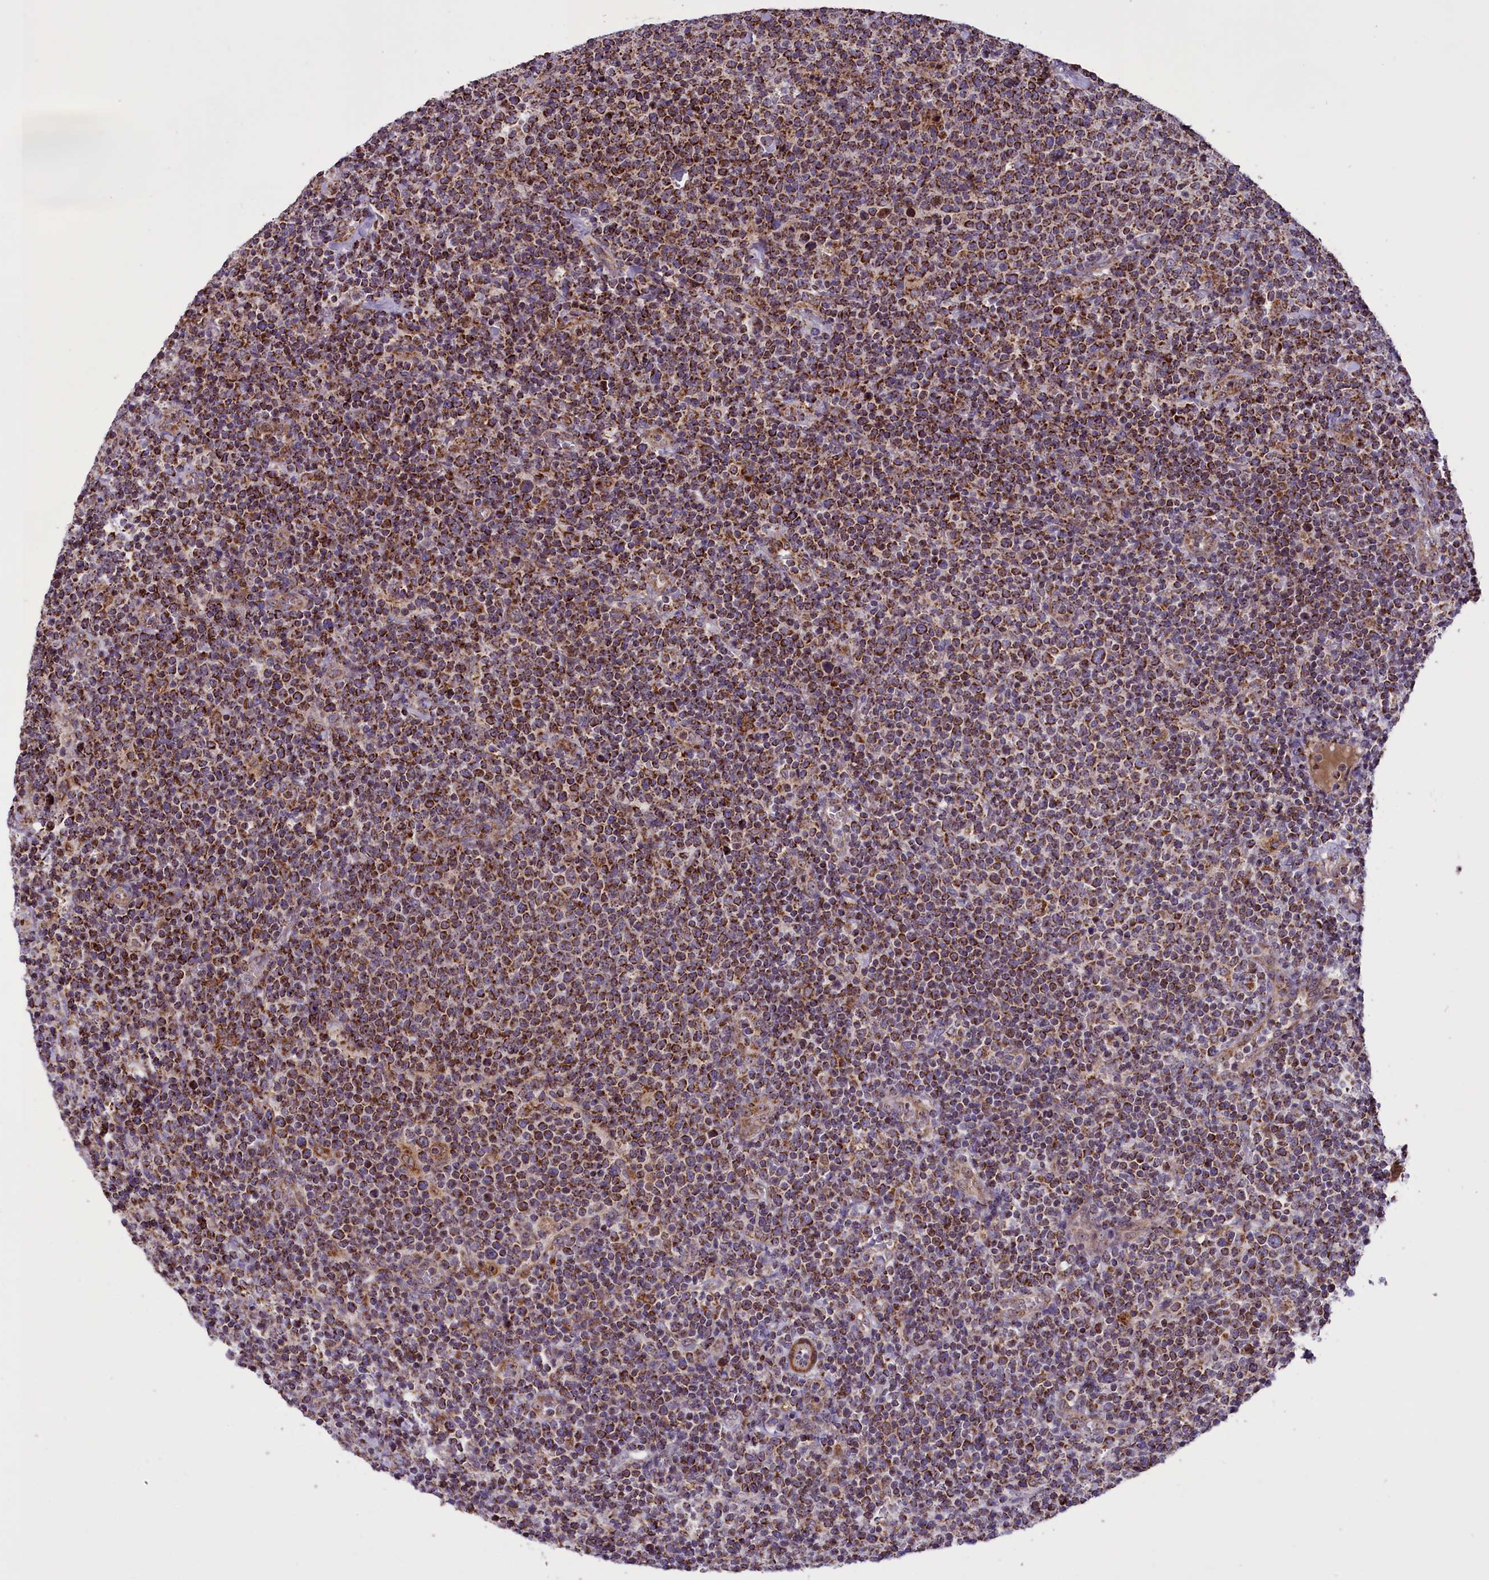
{"staining": {"intensity": "strong", "quantity": ">75%", "location": "cytoplasmic/membranous"}, "tissue": "lymphoma", "cell_type": "Tumor cells", "image_type": "cancer", "snomed": [{"axis": "morphology", "description": "Malignant lymphoma, non-Hodgkin's type, High grade"}, {"axis": "topography", "description": "Lymph node"}], "caption": "Malignant lymphoma, non-Hodgkin's type (high-grade) stained for a protein (brown) exhibits strong cytoplasmic/membranous positive staining in approximately >75% of tumor cells.", "gene": "GLRX5", "patient": {"sex": "male", "age": 61}}